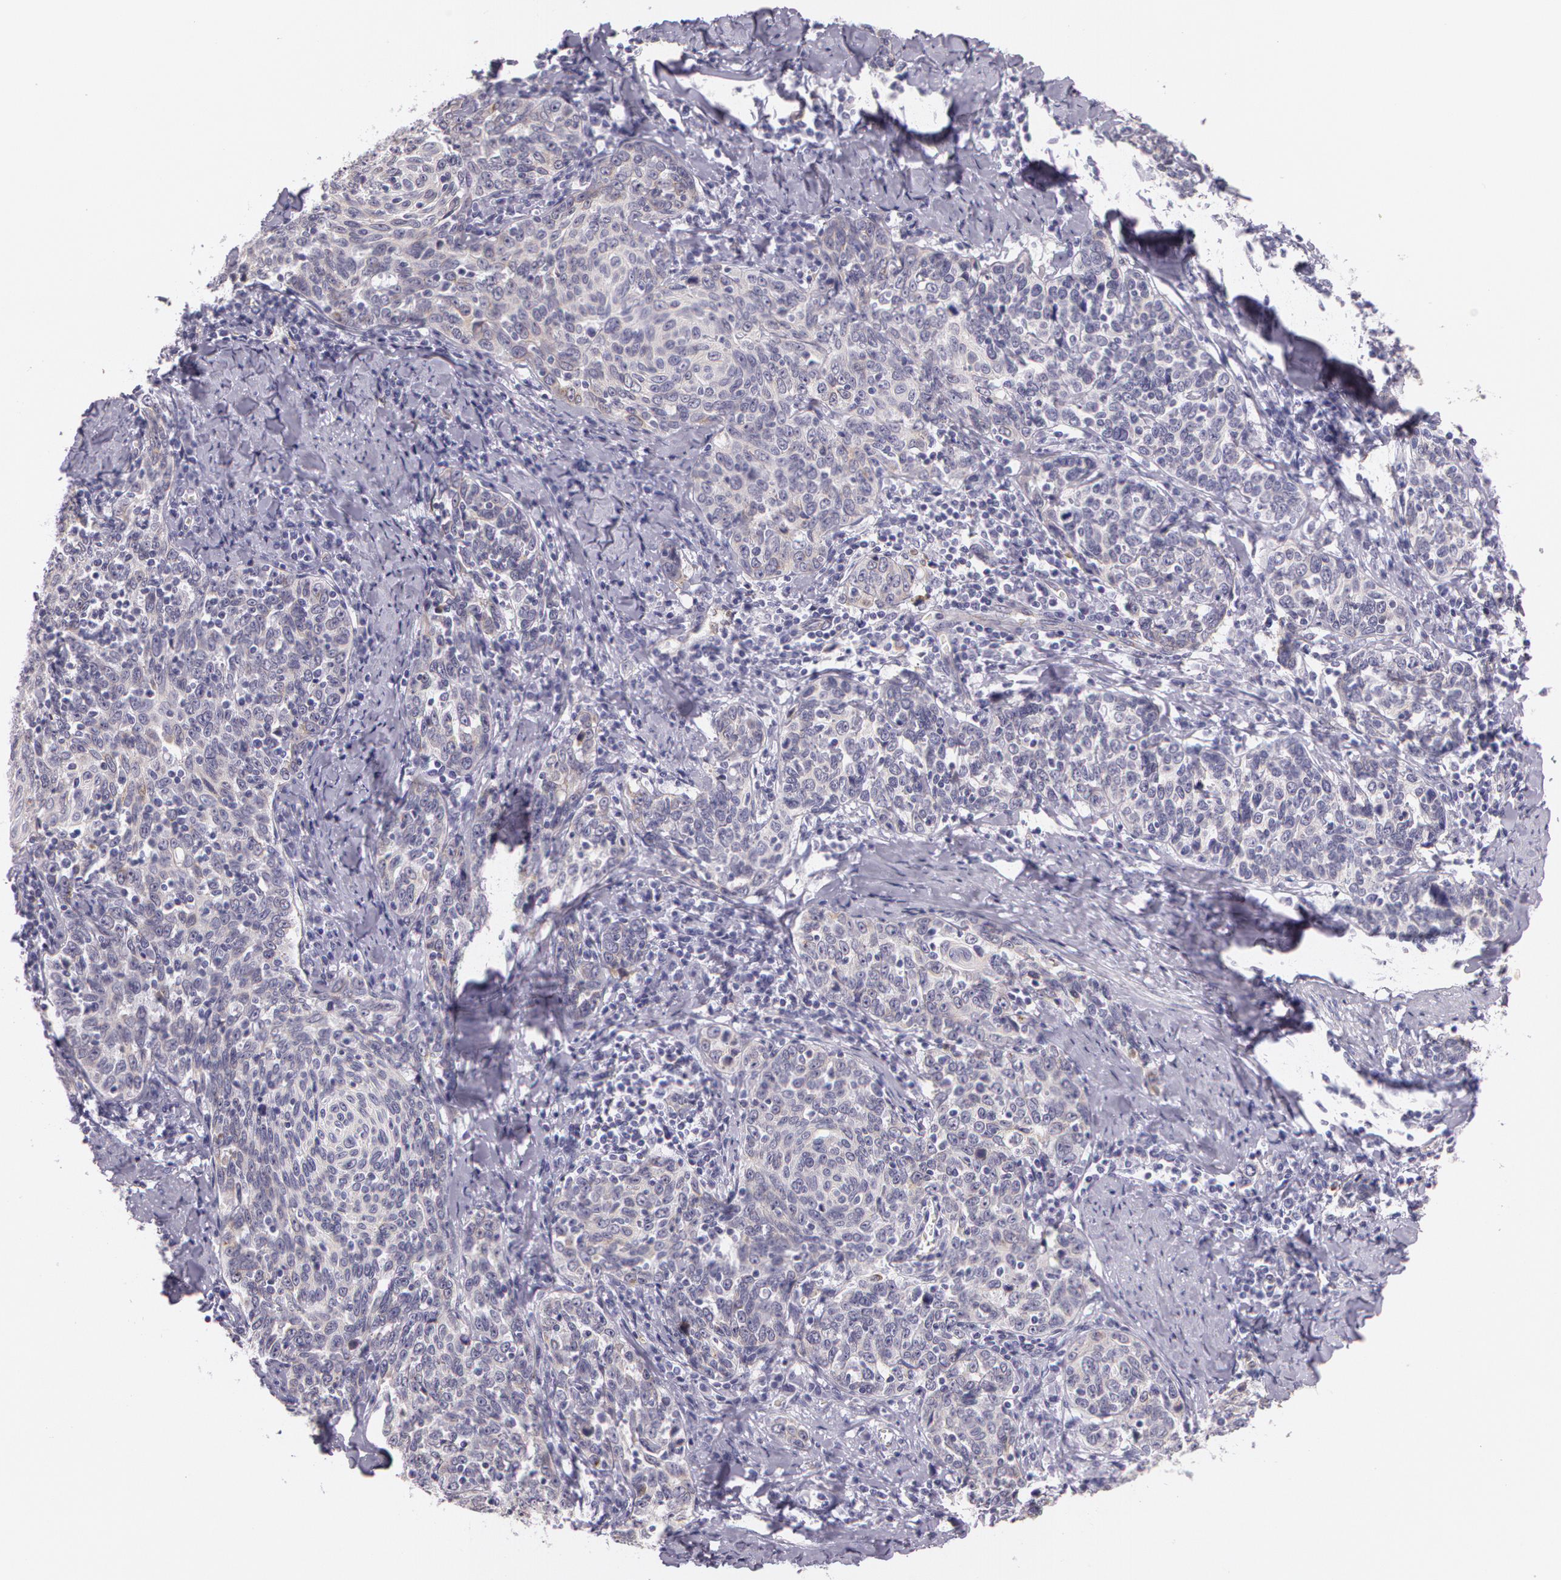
{"staining": {"intensity": "weak", "quantity": "<25%", "location": "cytoplasmic/membranous"}, "tissue": "cervical cancer", "cell_type": "Tumor cells", "image_type": "cancer", "snomed": [{"axis": "morphology", "description": "Squamous cell carcinoma, NOS"}, {"axis": "topography", "description": "Cervix"}], "caption": "Tumor cells show no significant positivity in cervical cancer (squamous cell carcinoma). The staining was performed using DAB (3,3'-diaminobenzidine) to visualize the protein expression in brown, while the nuclei were stained in blue with hematoxylin (Magnification: 20x).", "gene": "APP", "patient": {"sex": "female", "age": 41}}